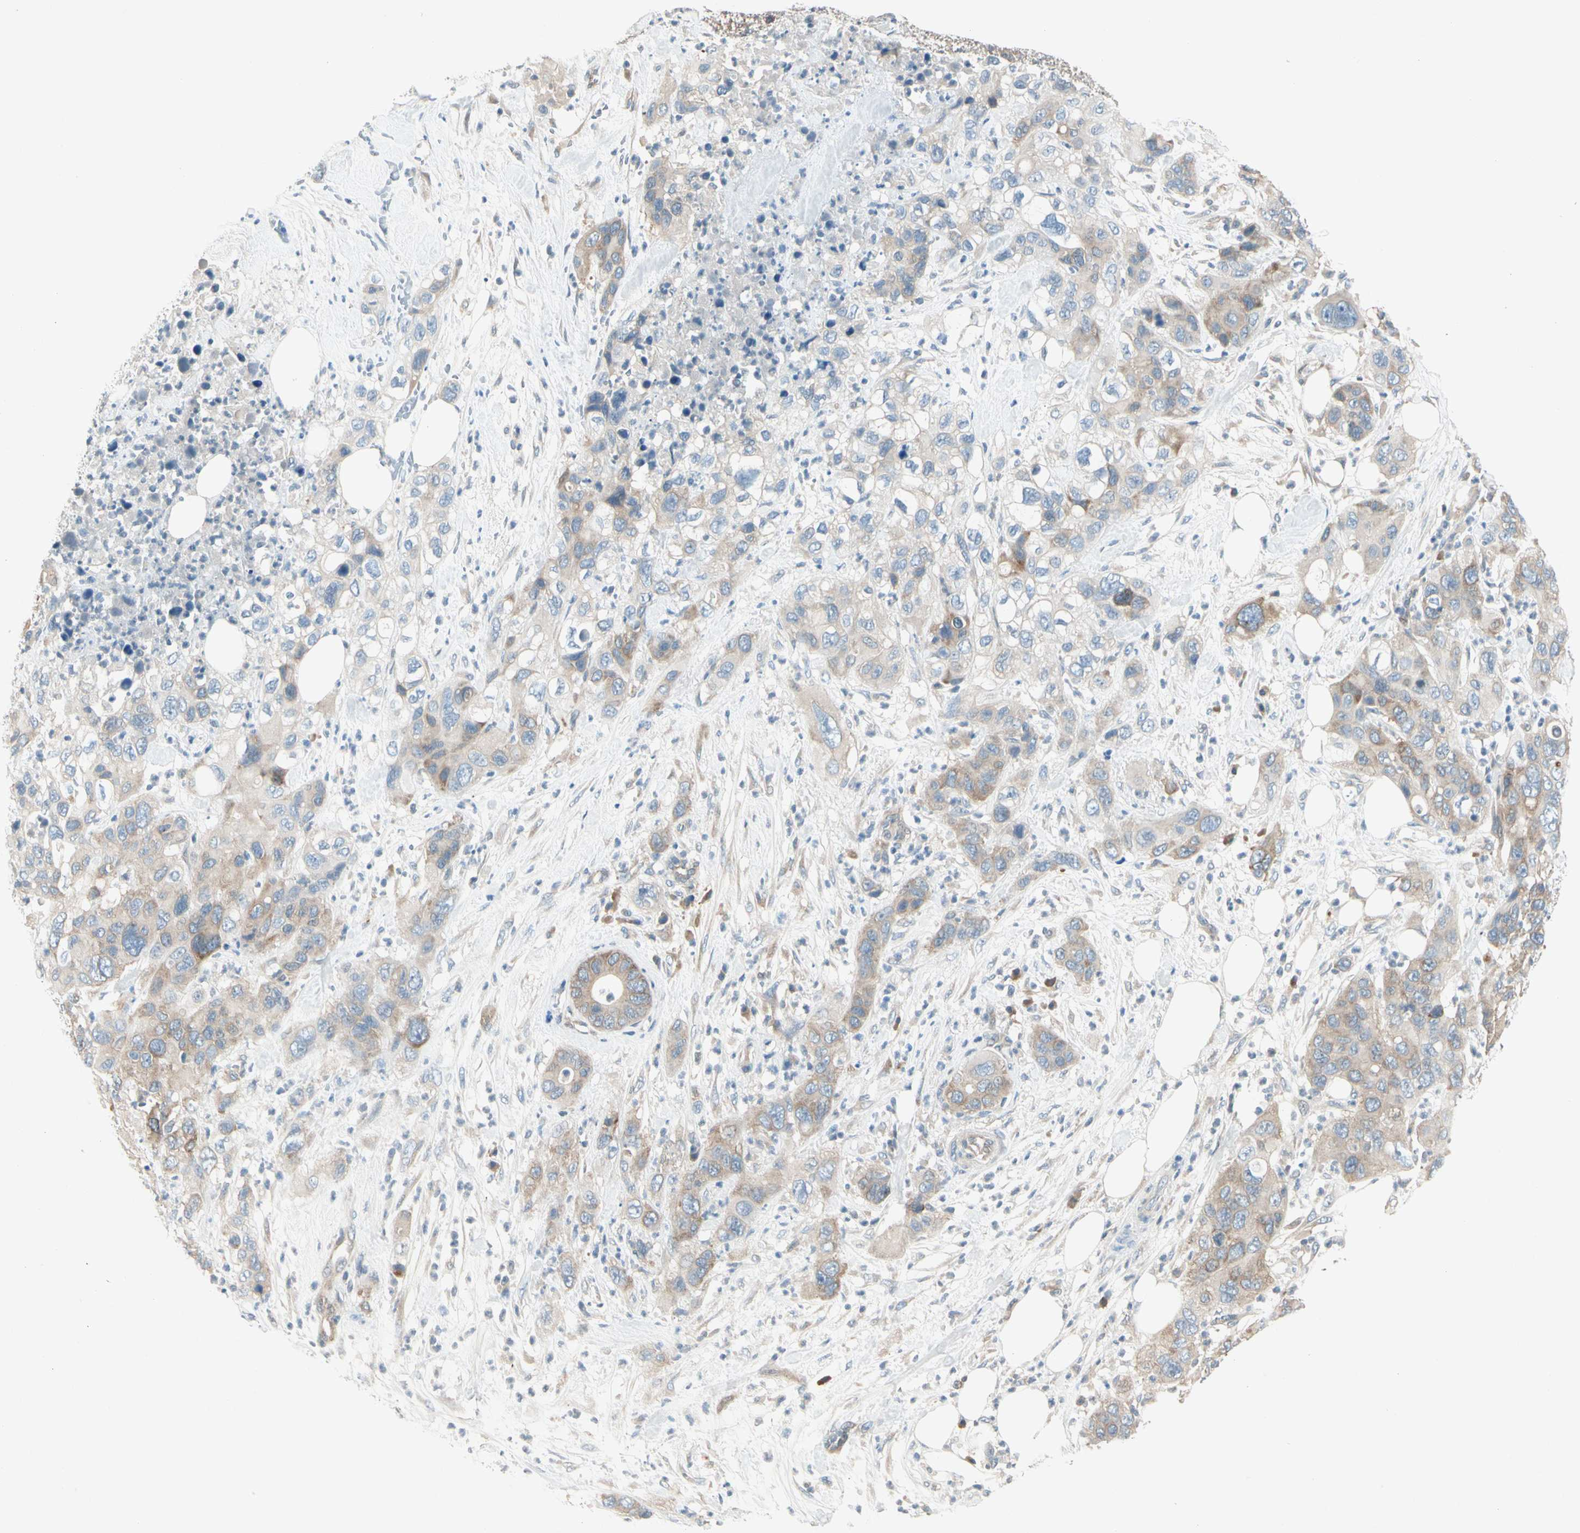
{"staining": {"intensity": "moderate", "quantity": "25%-75%", "location": "cytoplasmic/membranous"}, "tissue": "pancreatic cancer", "cell_type": "Tumor cells", "image_type": "cancer", "snomed": [{"axis": "morphology", "description": "Adenocarcinoma, NOS"}, {"axis": "topography", "description": "Pancreas"}], "caption": "Immunohistochemical staining of pancreatic cancer (adenocarcinoma) exhibits medium levels of moderate cytoplasmic/membranous staining in about 25%-75% of tumor cells. The staining was performed using DAB to visualize the protein expression in brown, while the nuclei were stained in blue with hematoxylin (Magnification: 20x).", "gene": "IL1R1", "patient": {"sex": "female", "age": 71}}